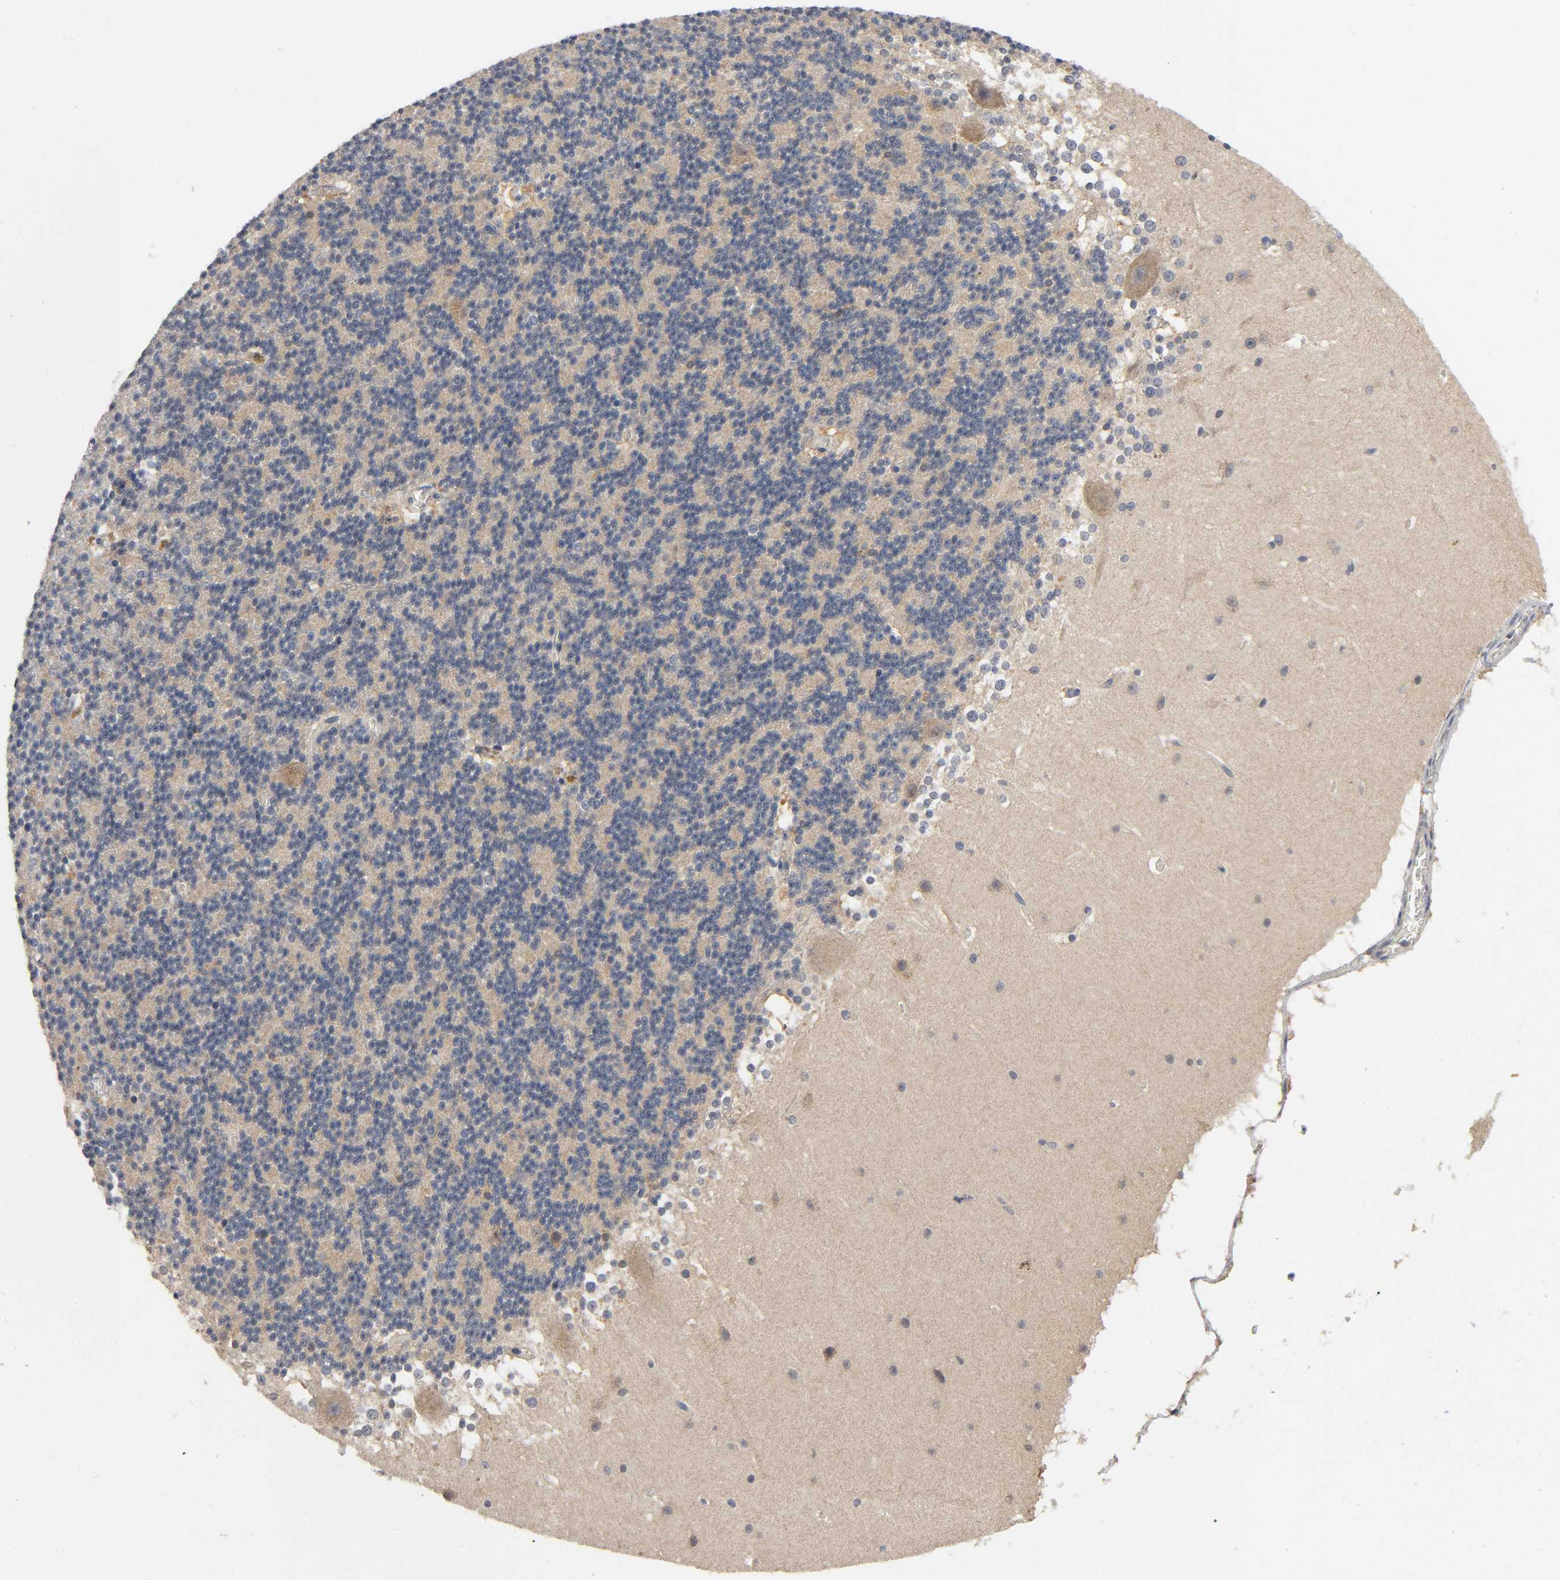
{"staining": {"intensity": "negative", "quantity": "none", "location": "none"}, "tissue": "cerebellum", "cell_type": "Cells in granular layer", "image_type": "normal", "snomed": [{"axis": "morphology", "description": "Normal tissue, NOS"}, {"axis": "topography", "description": "Cerebellum"}], "caption": "Immunohistochemistry (IHC) image of normal cerebellum stained for a protein (brown), which shows no staining in cells in granular layer. (Immunohistochemistry, brightfield microscopy, high magnification).", "gene": "MAPK8", "patient": {"sex": "female", "age": 19}}